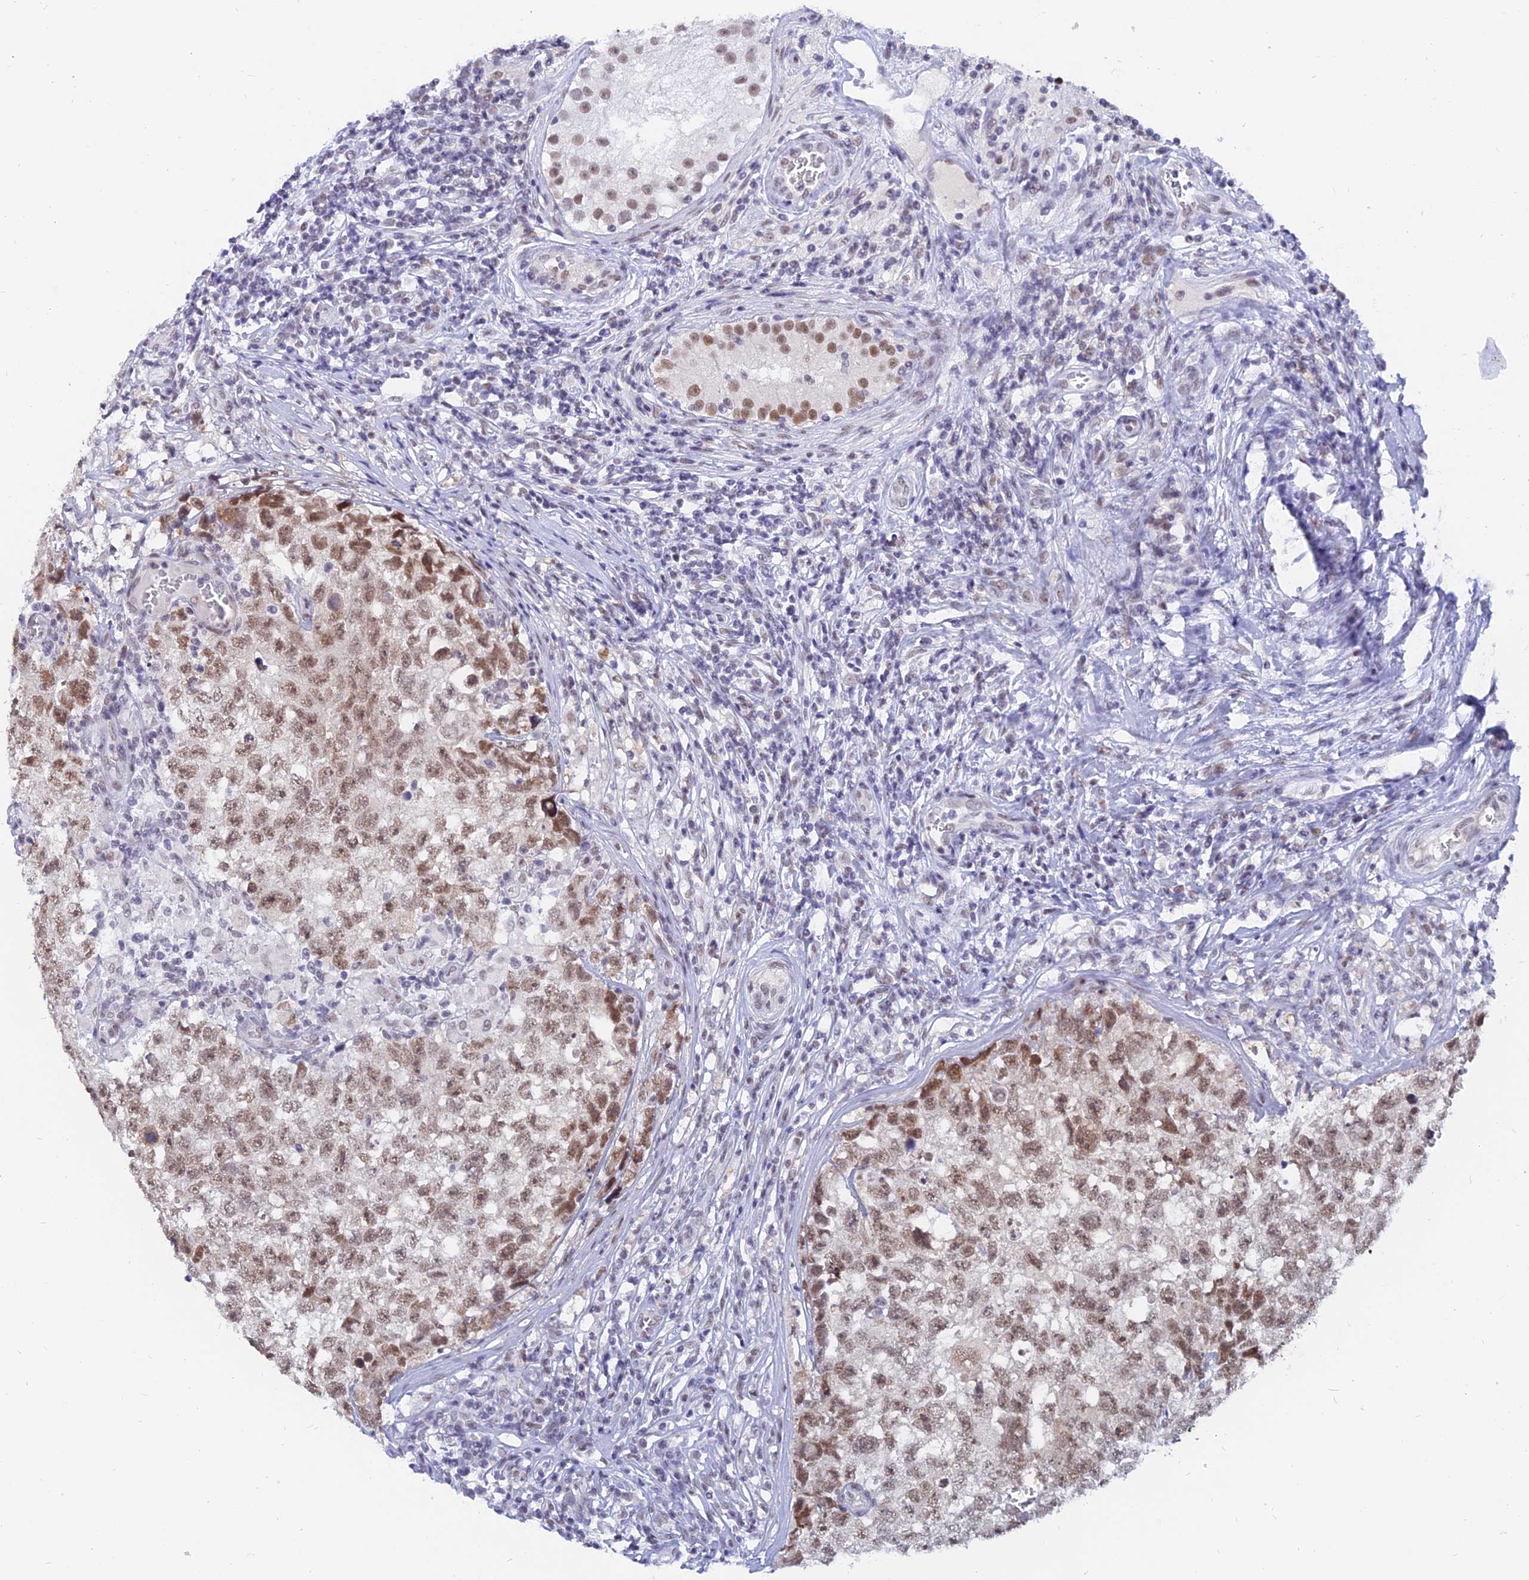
{"staining": {"intensity": "weak", "quantity": ">75%", "location": "nuclear"}, "tissue": "testis cancer", "cell_type": "Tumor cells", "image_type": "cancer", "snomed": [{"axis": "morphology", "description": "Seminoma, NOS"}, {"axis": "morphology", "description": "Carcinoma, Embryonal, NOS"}, {"axis": "topography", "description": "Testis"}], "caption": "The image displays a brown stain indicating the presence of a protein in the nuclear of tumor cells in testis cancer (seminoma). (DAB (3,3'-diaminobenzidine) = brown stain, brightfield microscopy at high magnification).", "gene": "DPY30", "patient": {"sex": "male", "age": 29}}